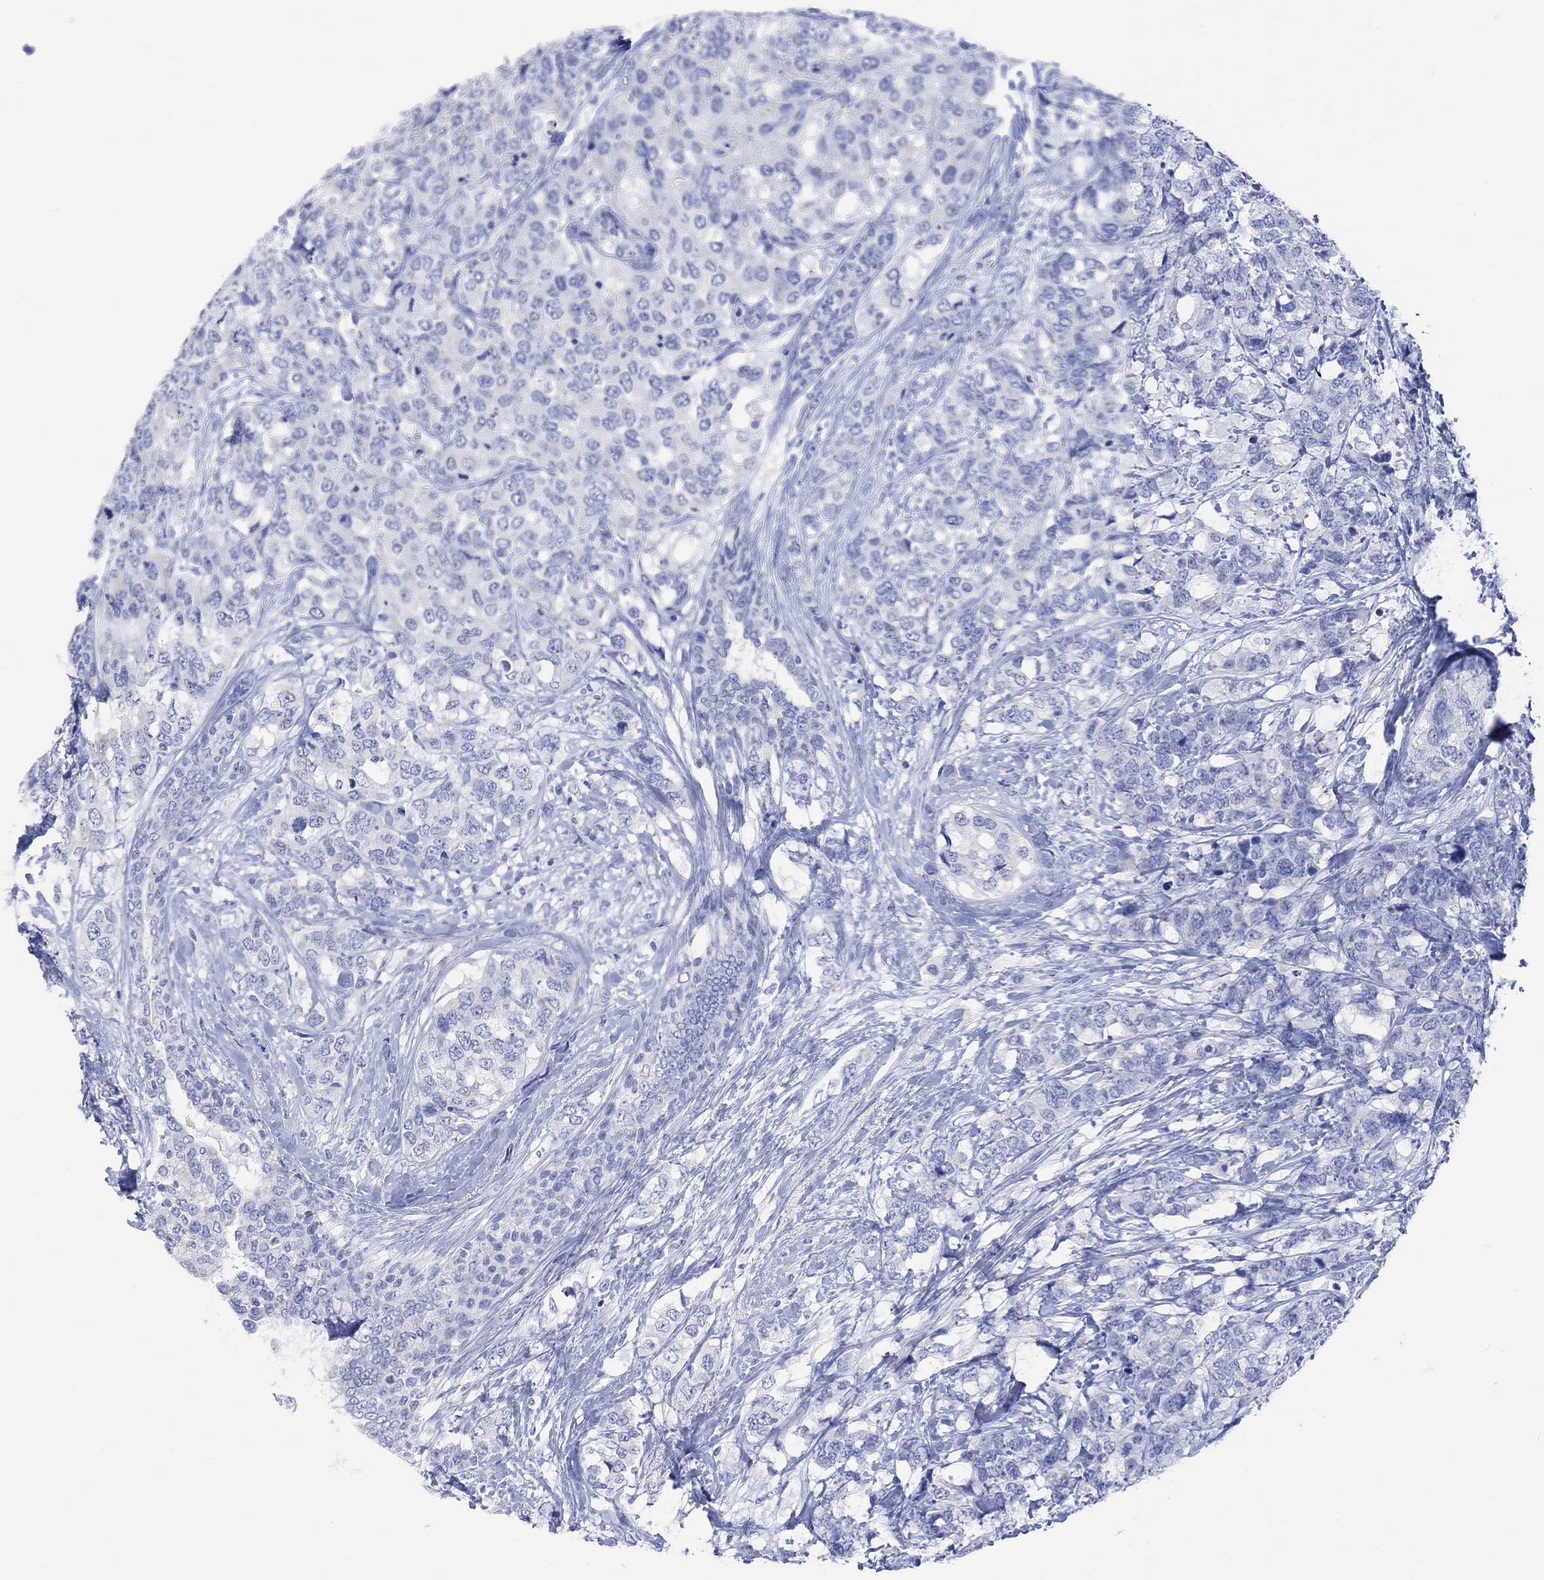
{"staining": {"intensity": "negative", "quantity": "none", "location": "none"}, "tissue": "breast cancer", "cell_type": "Tumor cells", "image_type": "cancer", "snomed": [{"axis": "morphology", "description": "Lobular carcinoma"}, {"axis": "topography", "description": "Breast"}], "caption": "High magnification brightfield microscopy of breast cancer stained with DAB (3,3'-diaminobenzidine) (brown) and counterstained with hematoxylin (blue): tumor cells show no significant positivity.", "gene": "CALCA", "patient": {"sex": "female", "age": 59}}